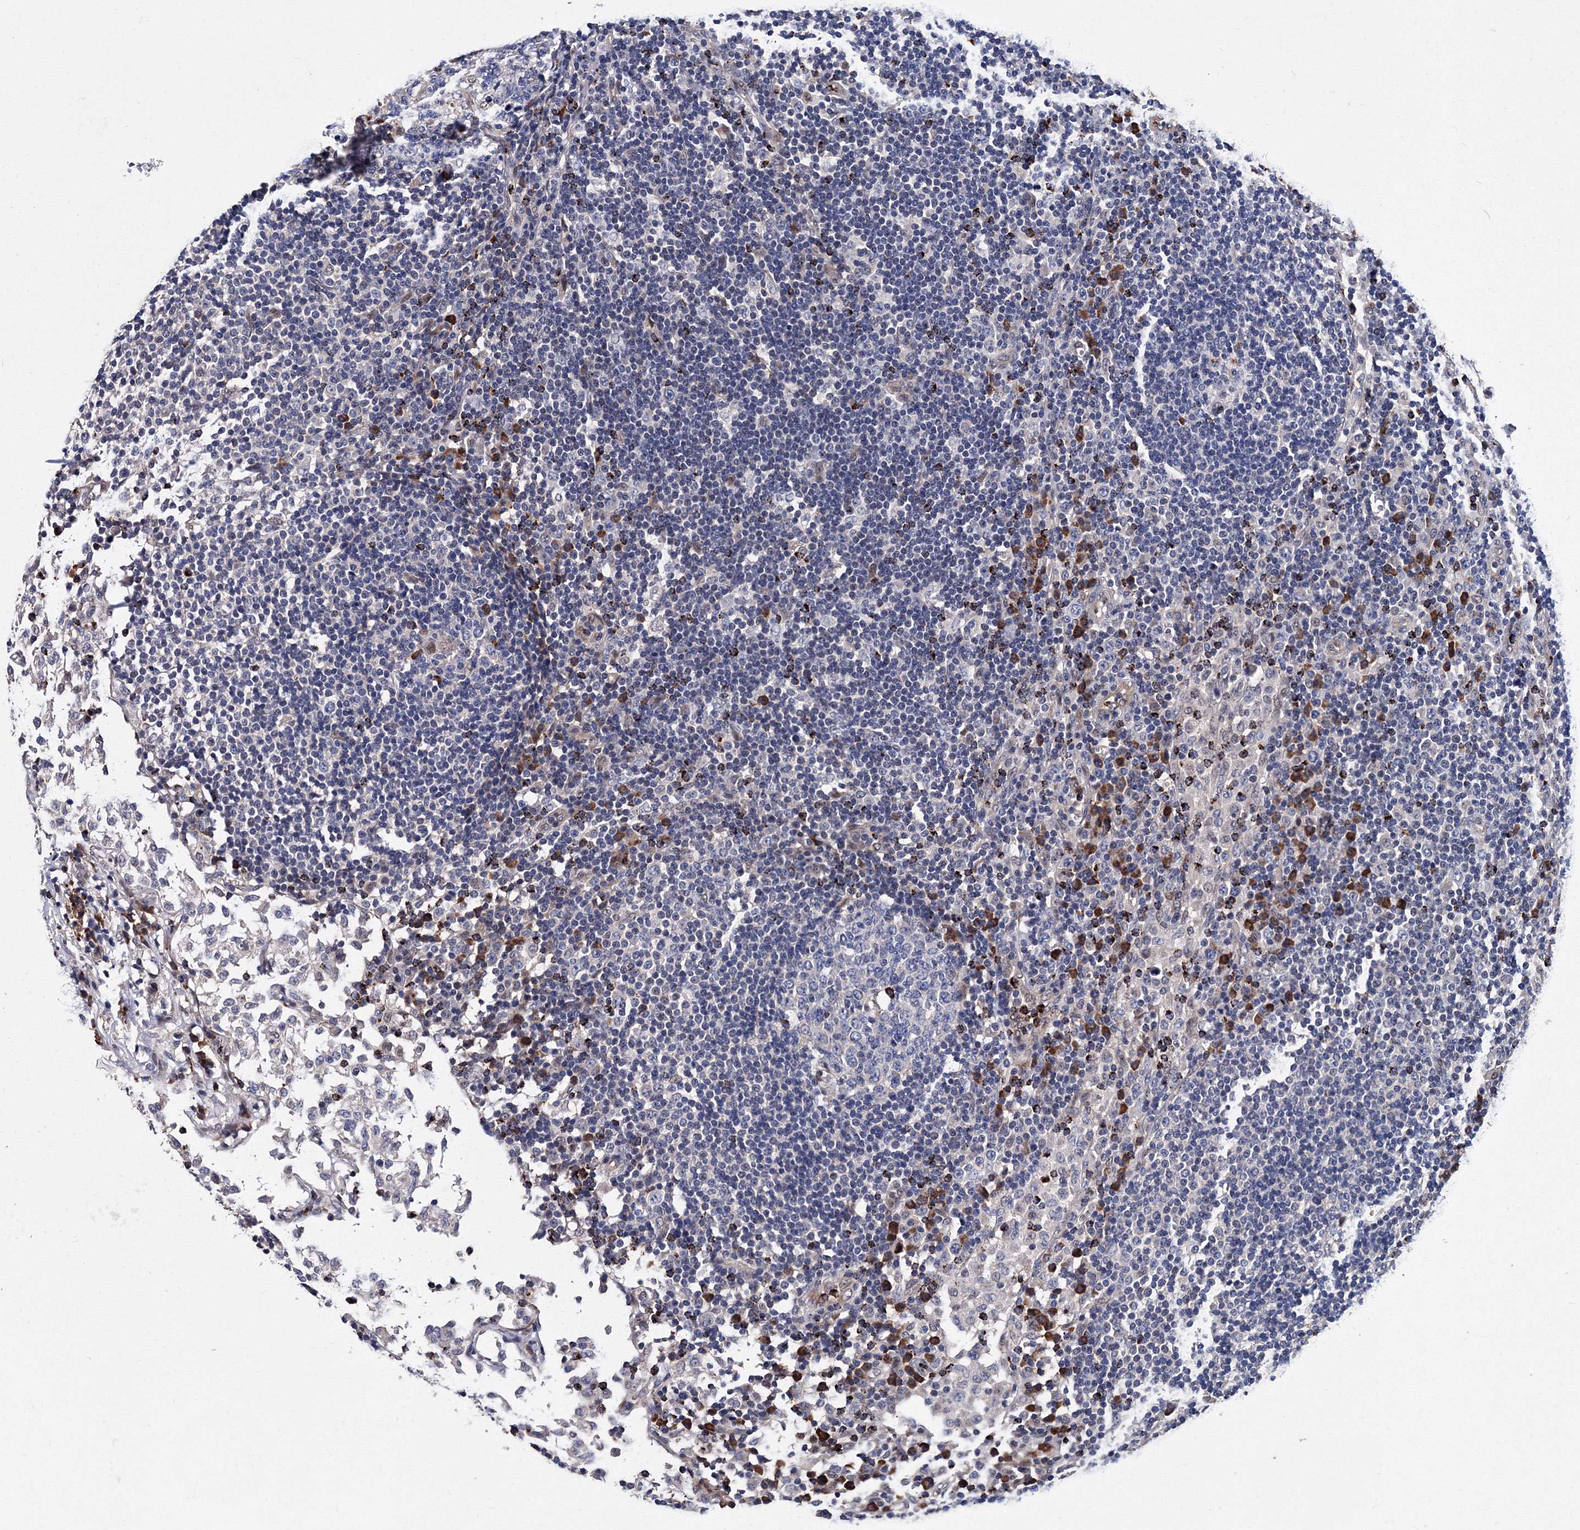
{"staining": {"intensity": "negative", "quantity": "none", "location": "none"}, "tissue": "lymph node", "cell_type": "Germinal center cells", "image_type": "normal", "snomed": [{"axis": "morphology", "description": "Normal tissue, NOS"}, {"axis": "topography", "description": "Lymph node"}], "caption": "A high-resolution photomicrograph shows immunohistochemistry (IHC) staining of benign lymph node, which demonstrates no significant expression in germinal center cells. (DAB (3,3'-diaminobenzidine) immunohistochemistry, high magnification).", "gene": "PHYKPL", "patient": {"sex": "female", "age": 53}}